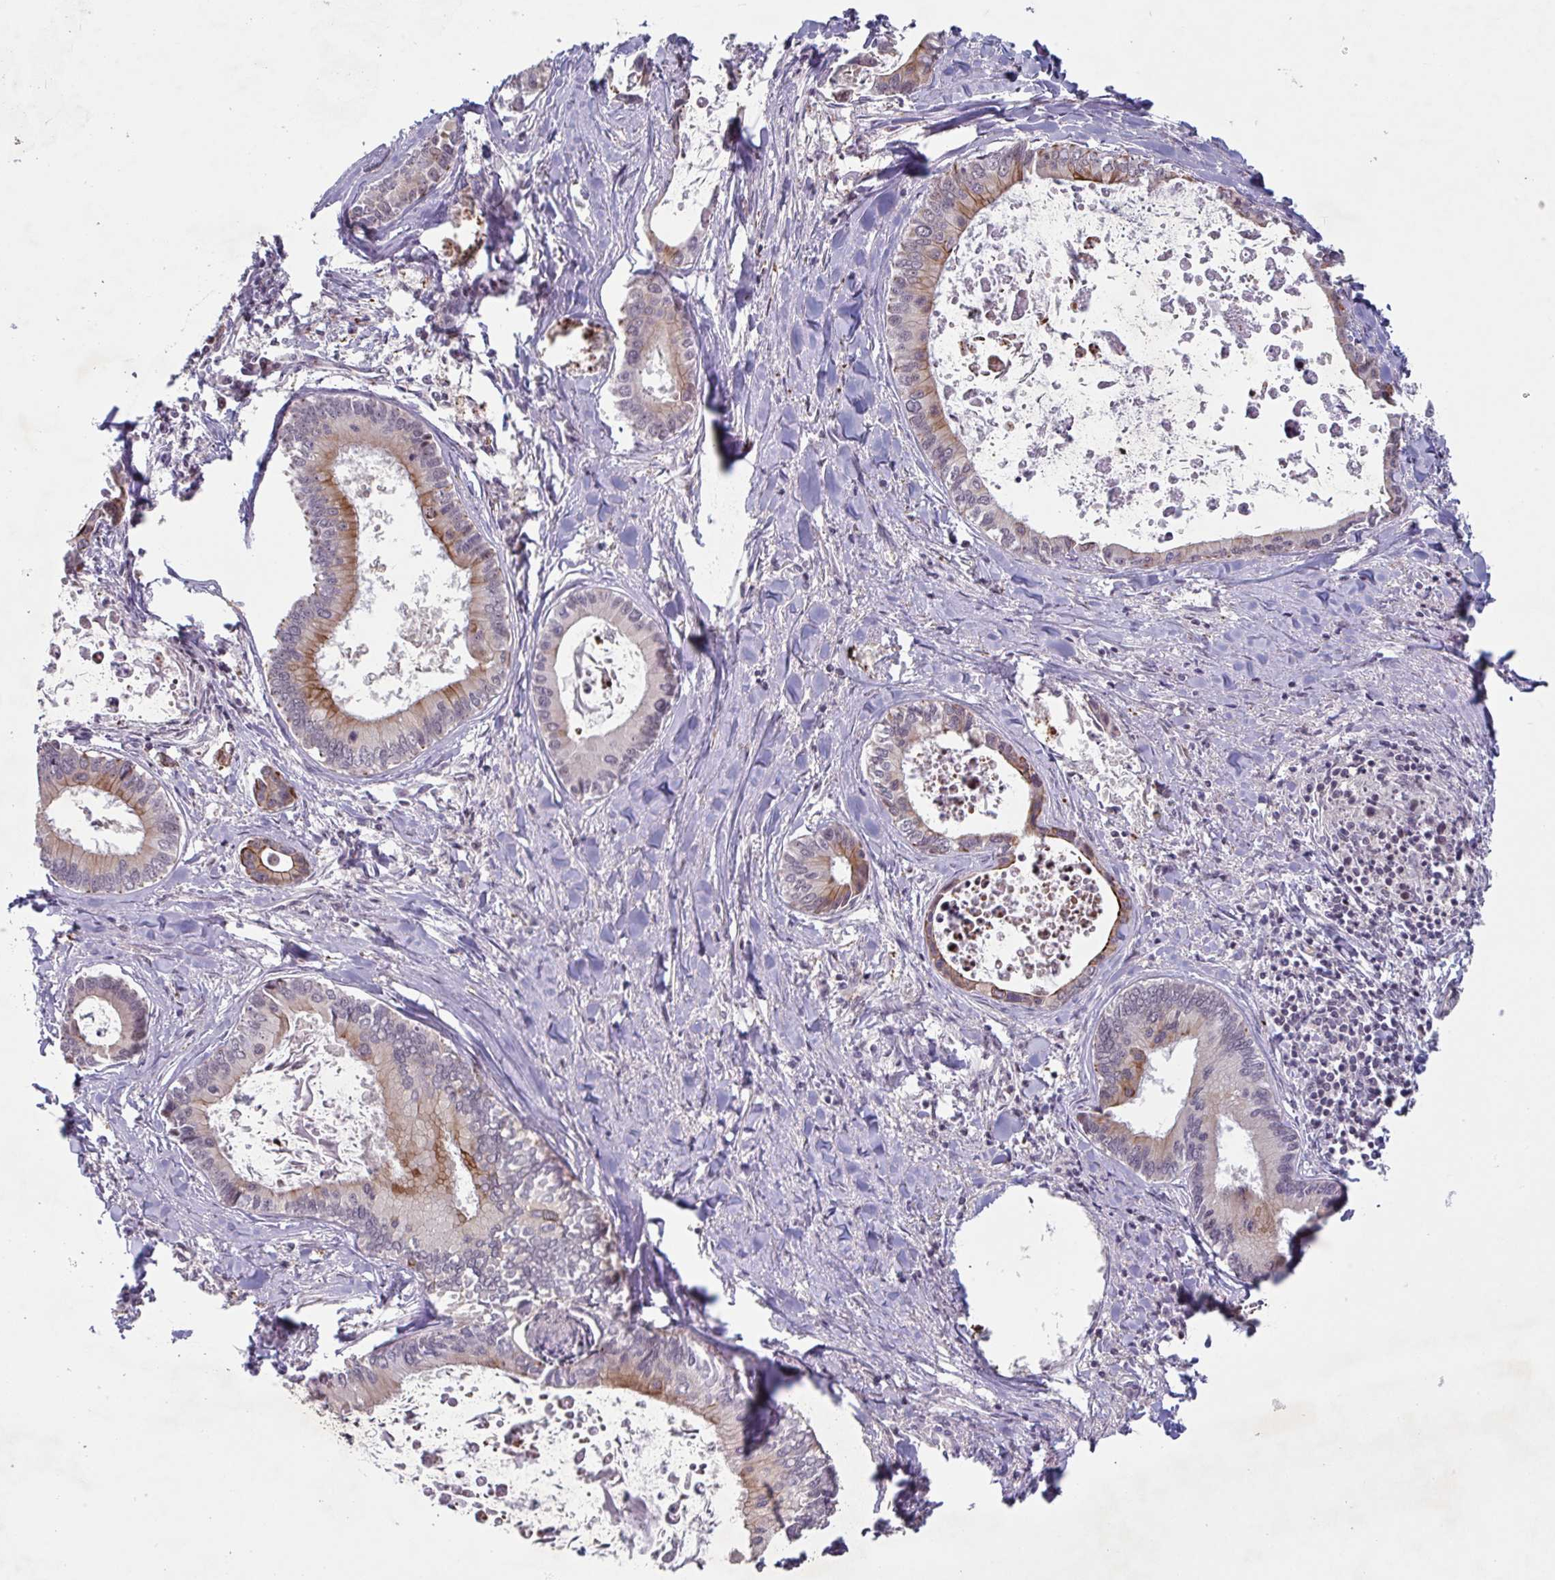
{"staining": {"intensity": "moderate", "quantity": "25%-75%", "location": "cytoplasmic/membranous"}, "tissue": "liver cancer", "cell_type": "Tumor cells", "image_type": "cancer", "snomed": [{"axis": "morphology", "description": "Cholangiocarcinoma"}, {"axis": "topography", "description": "Liver"}], "caption": "A histopathology image showing moderate cytoplasmic/membranous staining in approximately 25%-75% of tumor cells in liver cancer (cholangiocarcinoma), as visualized by brown immunohistochemical staining.", "gene": "NLRP13", "patient": {"sex": "male", "age": 66}}